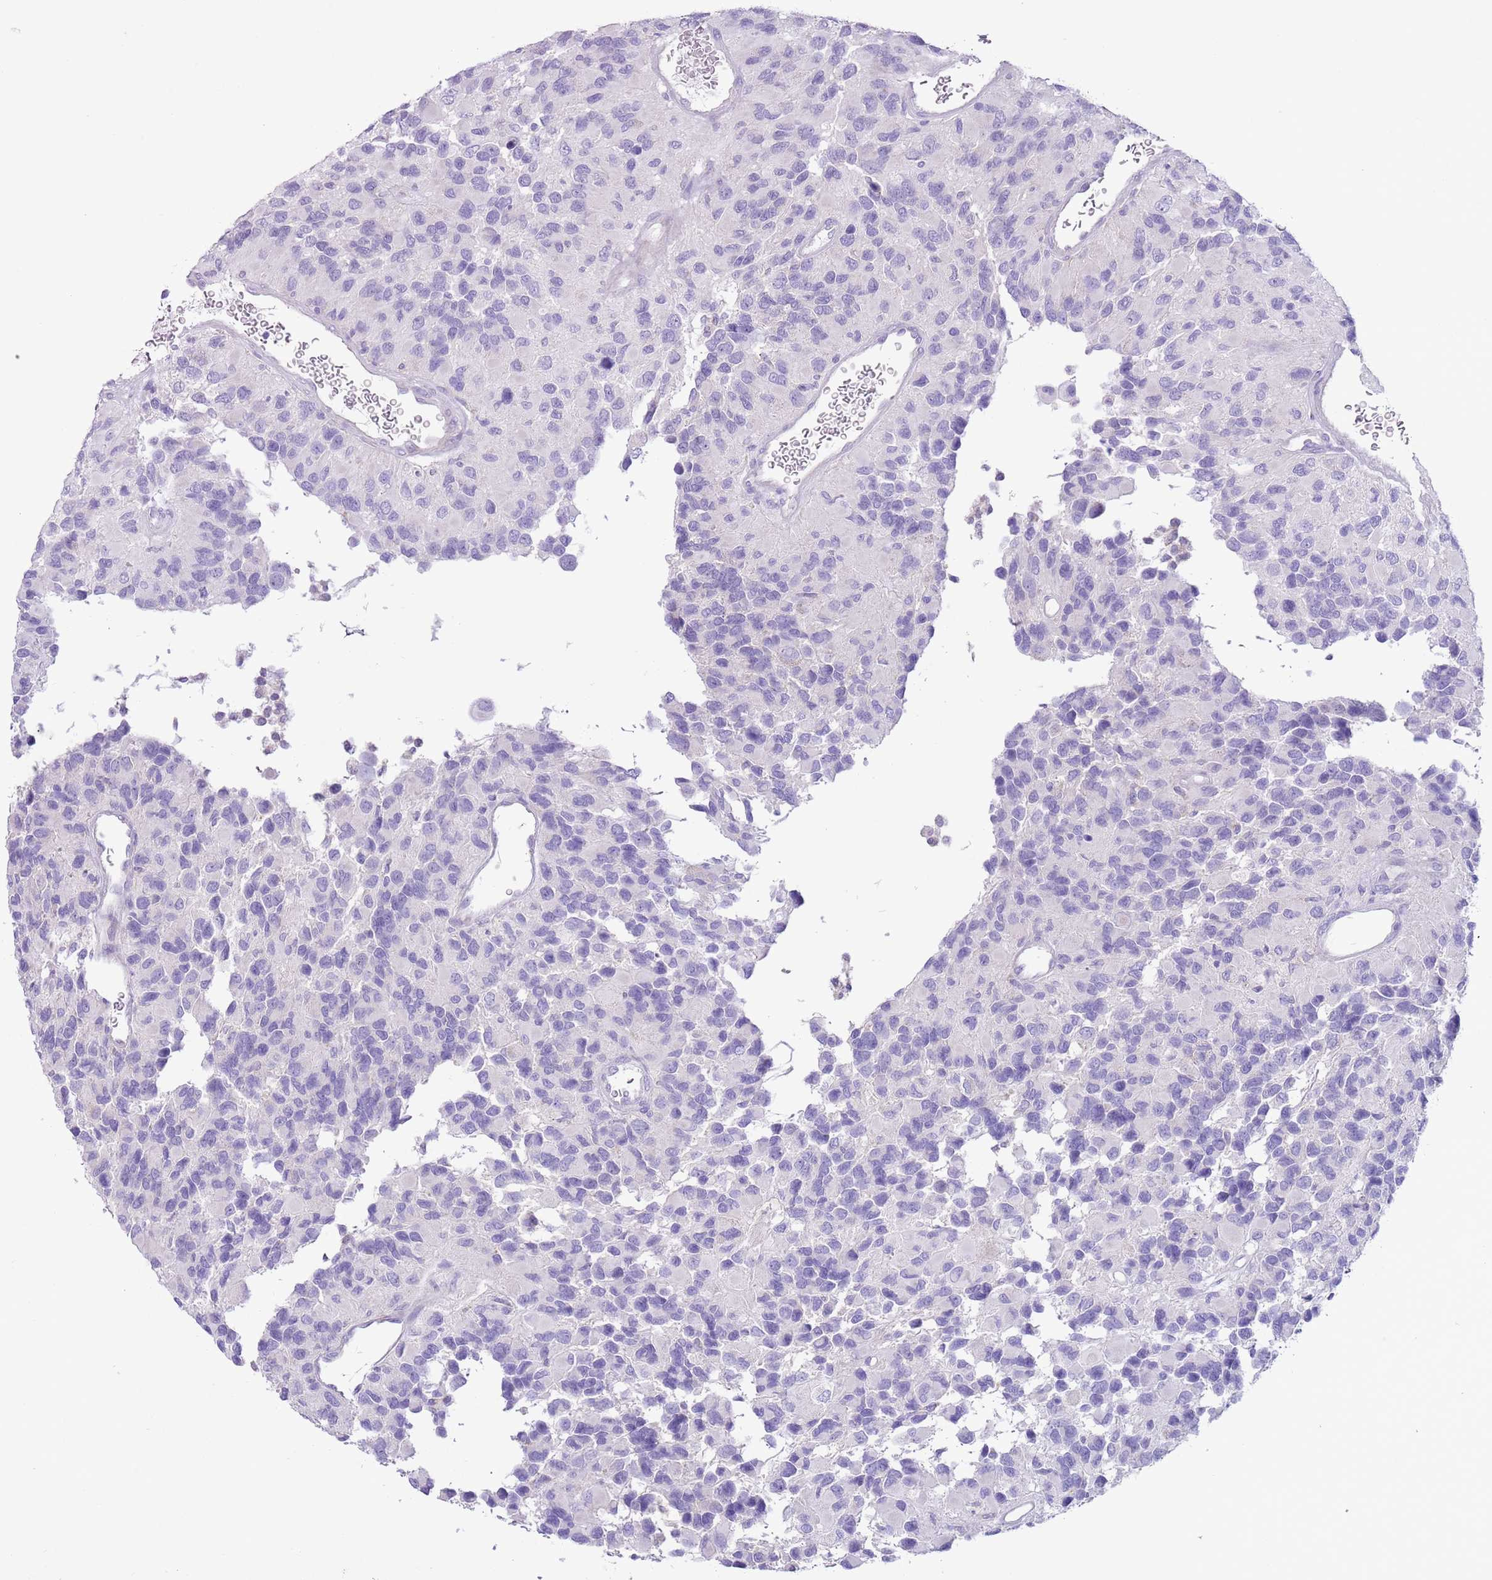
{"staining": {"intensity": "negative", "quantity": "none", "location": "none"}, "tissue": "glioma", "cell_type": "Tumor cells", "image_type": "cancer", "snomed": [{"axis": "morphology", "description": "Glioma, malignant, High grade"}, {"axis": "topography", "description": "Brain"}], "caption": "This is a image of immunohistochemistry (IHC) staining of malignant high-grade glioma, which shows no positivity in tumor cells.", "gene": "ZNF697", "patient": {"sex": "male", "age": 77}}